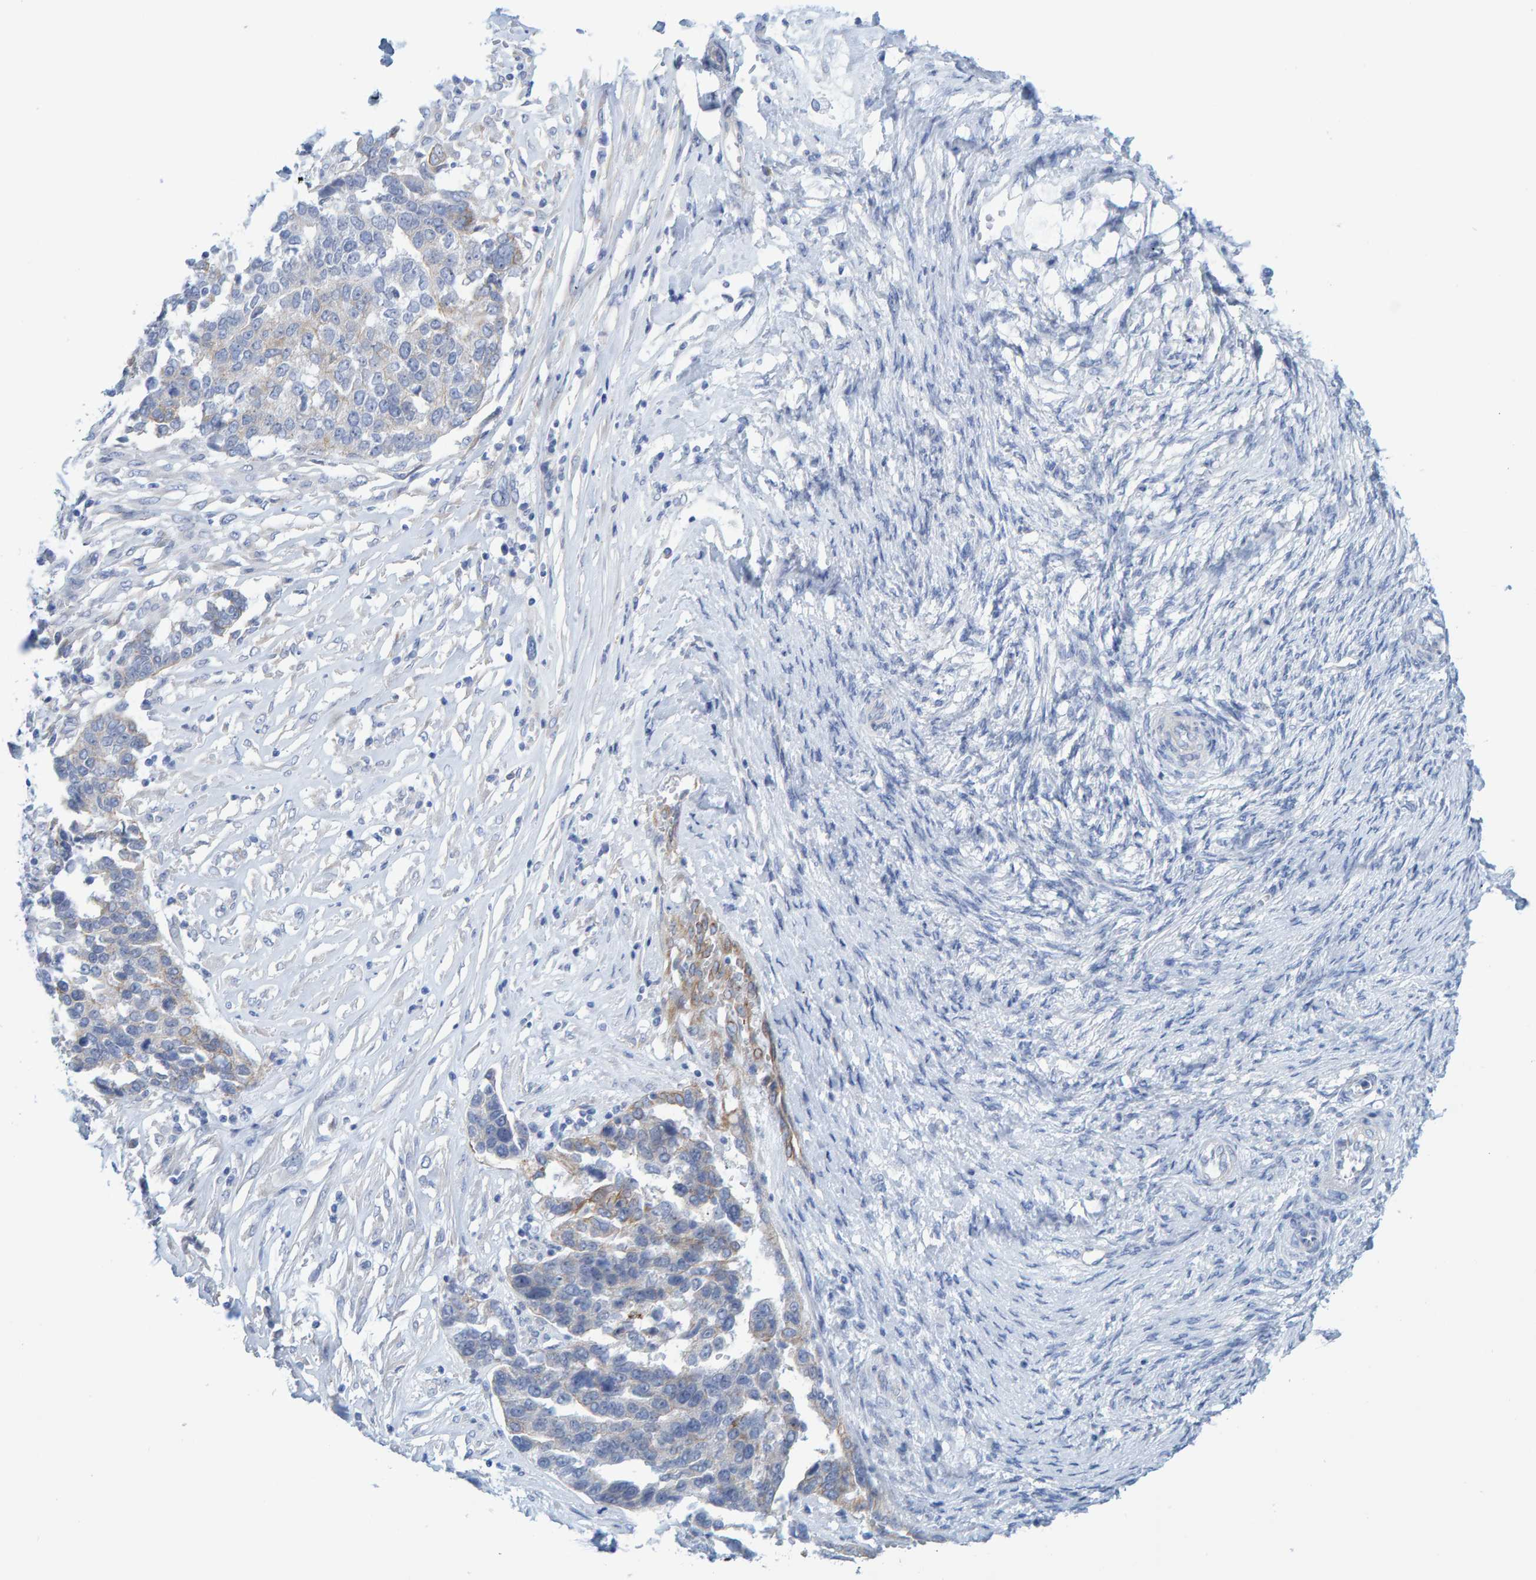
{"staining": {"intensity": "negative", "quantity": "none", "location": "none"}, "tissue": "ovarian cancer", "cell_type": "Tumor cells", "image_type": "cancer", "snomed": [{"axis": "morphology", "description": "Cystadenocarcinoma, serous, NOS"}, {"axis": "topography", "description": "Ovary"}], "caption": "IHC of human ovarian cancer (serous cystadenocarcinoma) demonstrates no expression in tumor cells. The staining is performed using DAB brown chromogen with nuclei counter-stained in using hematoxylin.", "gene": "JAKMIP3", "patient": {"sex": "female", "age": 44}}